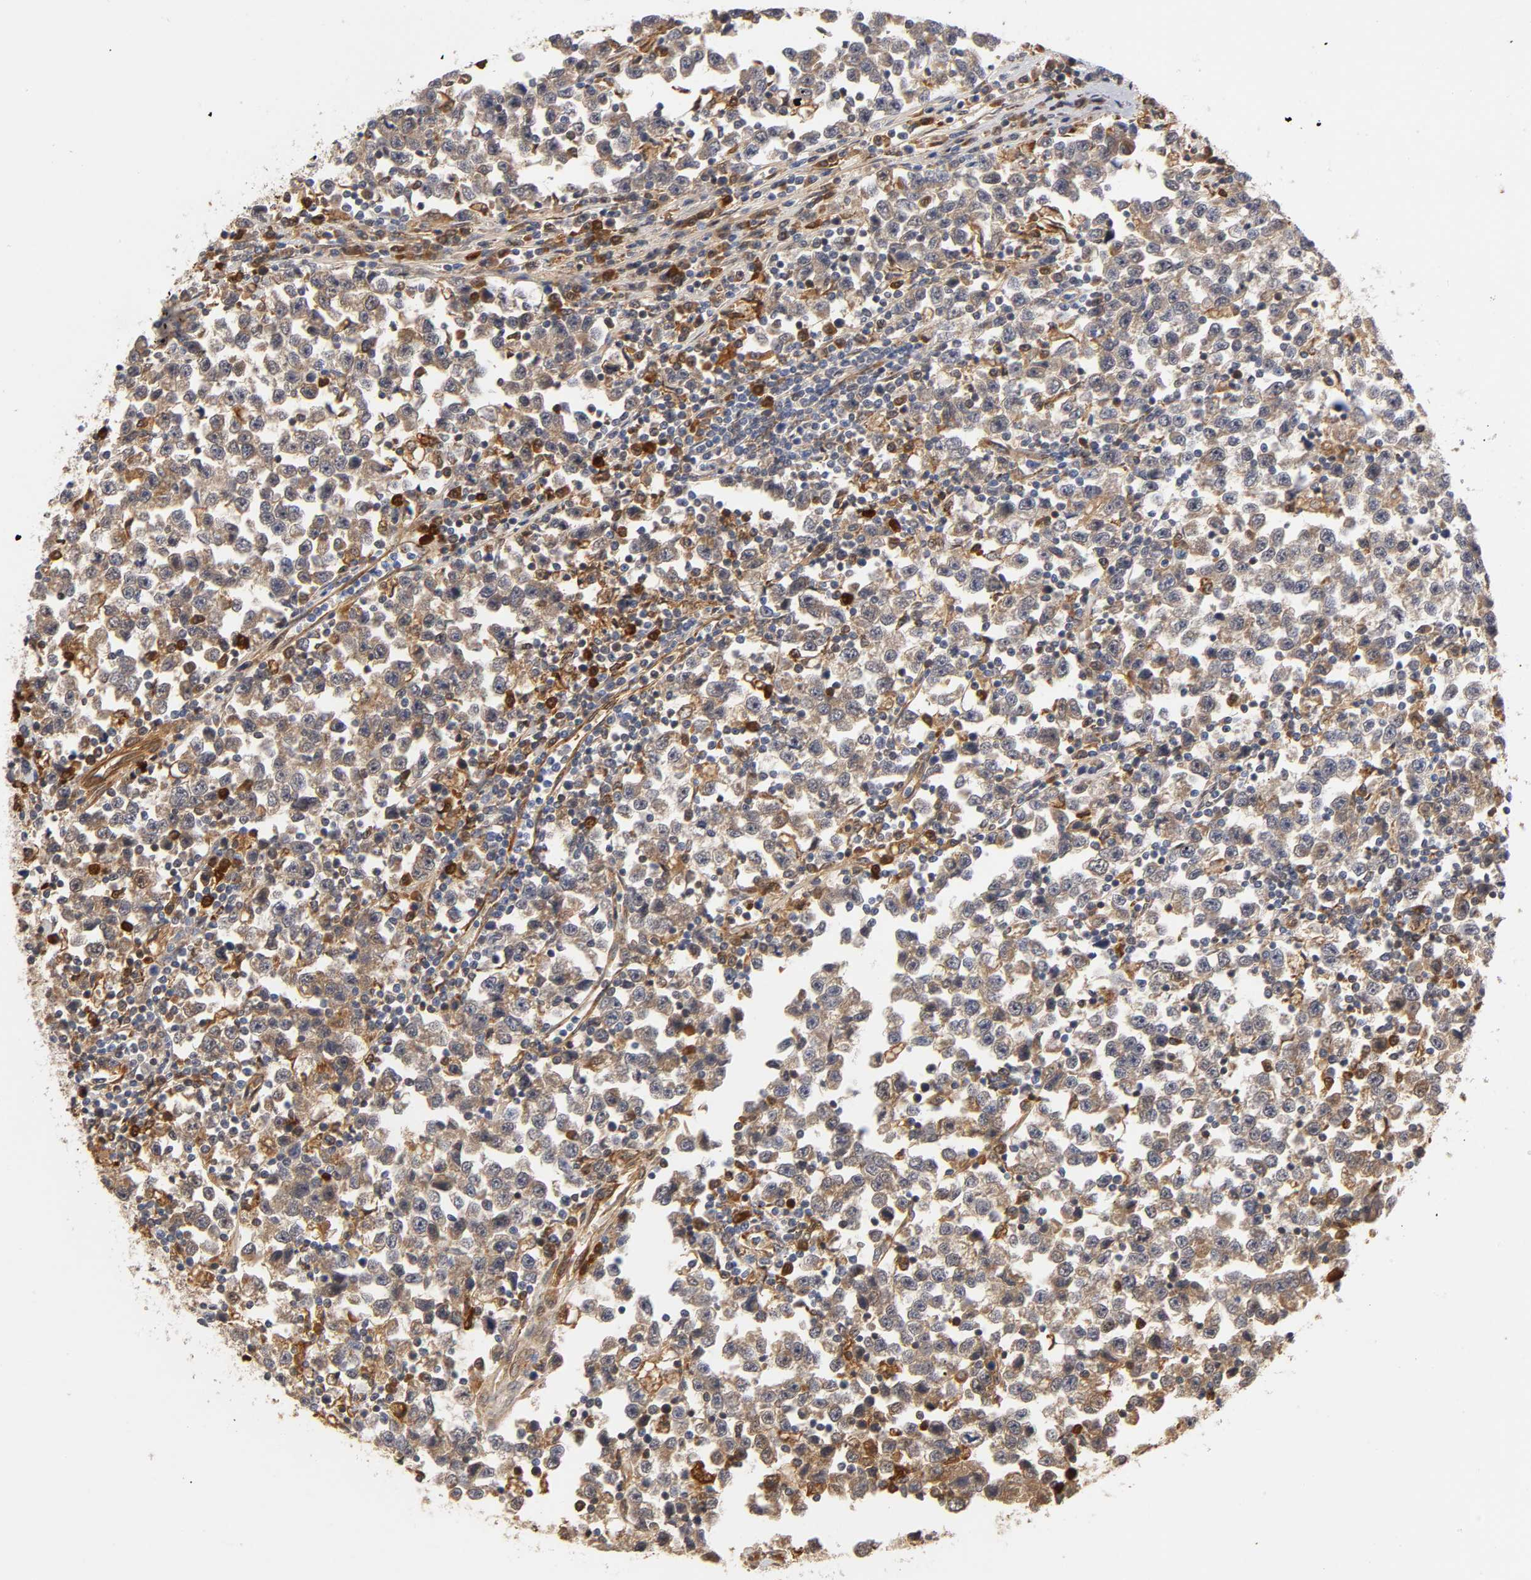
{"staining": {"intensity": "moderate", "quantity": ">75%", "location": "cytoplasmic/membranous,nuclear"}, "tissue": "testis cancer", "cell_type": "Tumor cells", "image_type": "cancer", "snomed": [{"axis": "morphology", "description": "Seminoma, NOS"}, {"axis": "topography", "description": "Testis"}], "caption": "Immunohistochemistry (IHC) of testis cancer (seminoma) reveals medium levels of moderate cytoplasmic/membranous and nuclear staining in approximately >75% of tumor cells.", "gene": "ISG15", "patient": {"sex": "male", "age": 43}}